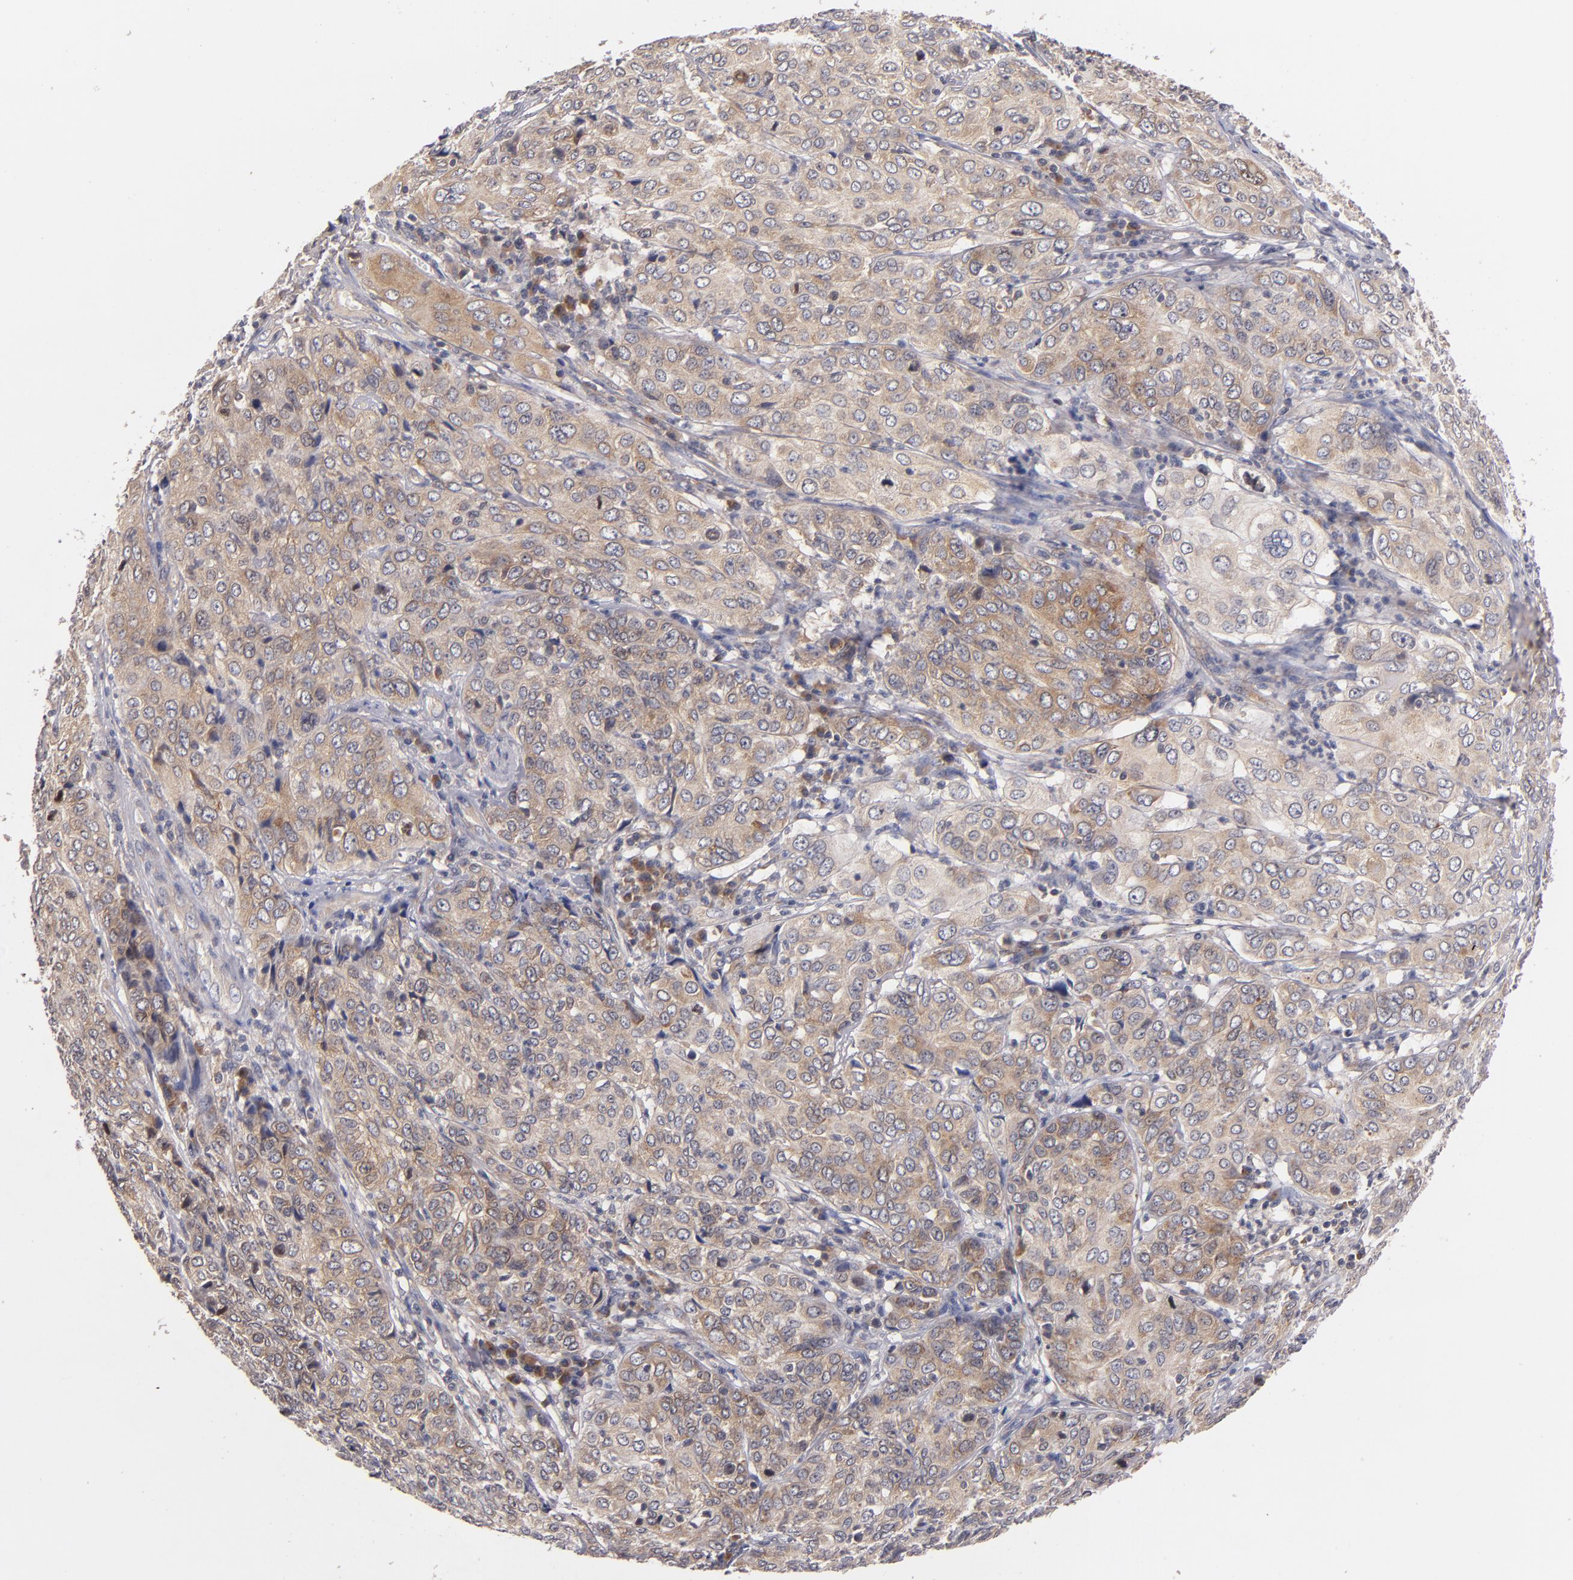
{"staining": {"intensity": "moderate", "quantity": ">75%", "location": "cytoplasmic/membranous"}, "tissue": "cervical cancer", "cell_type": "Tumor cells", "image_type": "cancer", "snomed": [{"axis": "morphology", "description": "Squamous cell carcinoma, NOS"}, {"axis": "topography", "description": "Cervix"}], "caption": "Immunohistochemical staining of human cervical squamous cell carcinoma exhibits medium levels of moderate cytoplasmic/membranous expression in about >75% of tumor cells.", "gene": "UPF3B", "patient": {"sex": "female", "age": 38}}